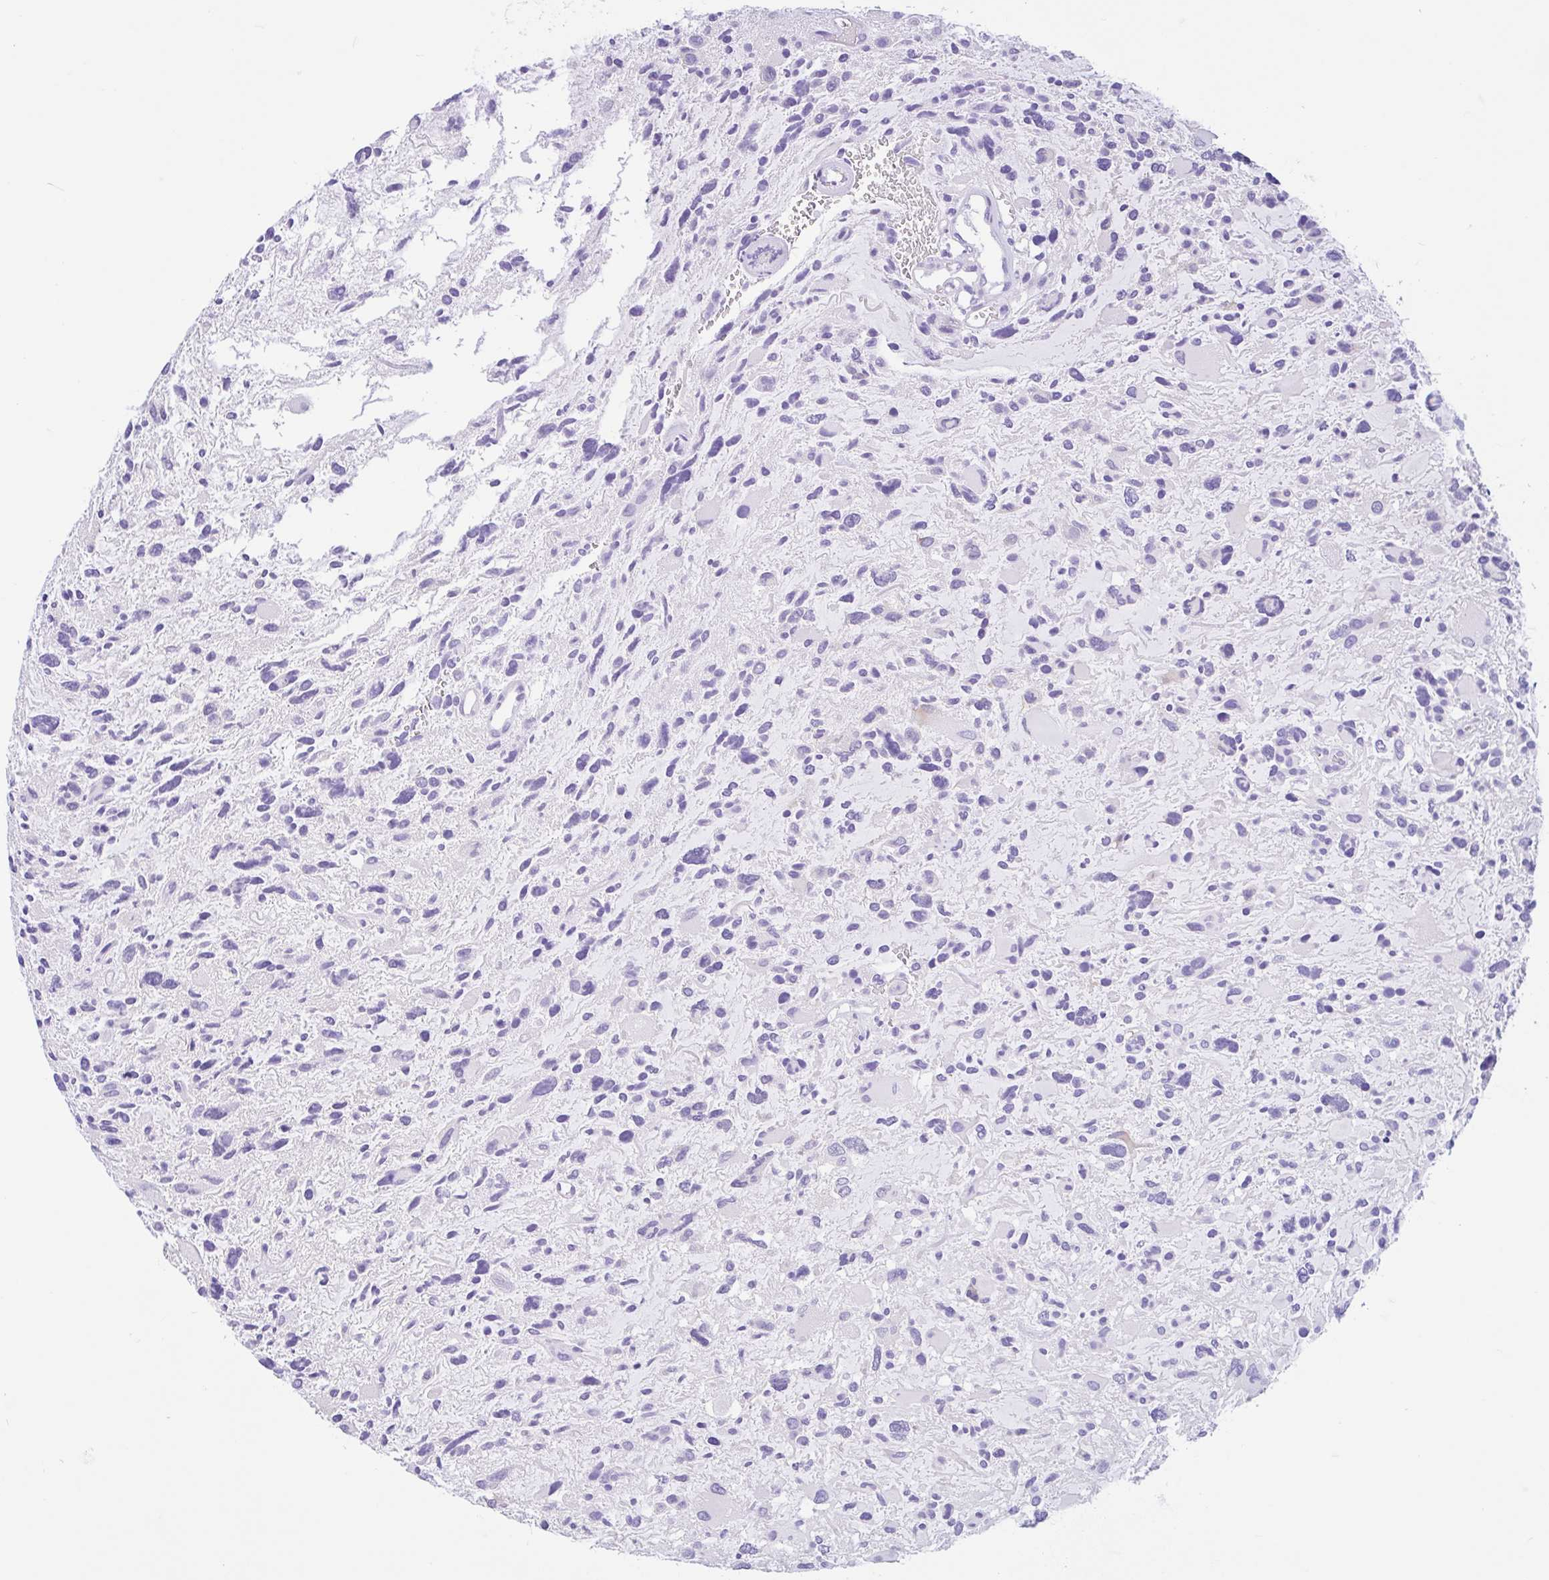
{"staining": {"intensity": "negative", "quantity": "none", "location": "none"}, "tissue": "glioma", "cell_type": "Tumor cells", "image_type": "cancer", "snomed": [{"axis": "morphology", "description": "Glioma, malignant, High grade"}, {"axis": "topography", "description": "Brain"}], "caption": "DAB immunohistochemical staining of human malignant high-grade glioma demonstrates no significant expression in tumor cells. The staining was performed using DAB to visualize the protein expression in brown, while the nuclei were stained in blue with hematoxylin (Magnification: 20x).", "gene": "OR4N4", "patient": {"sex": "female", "age": 11}}